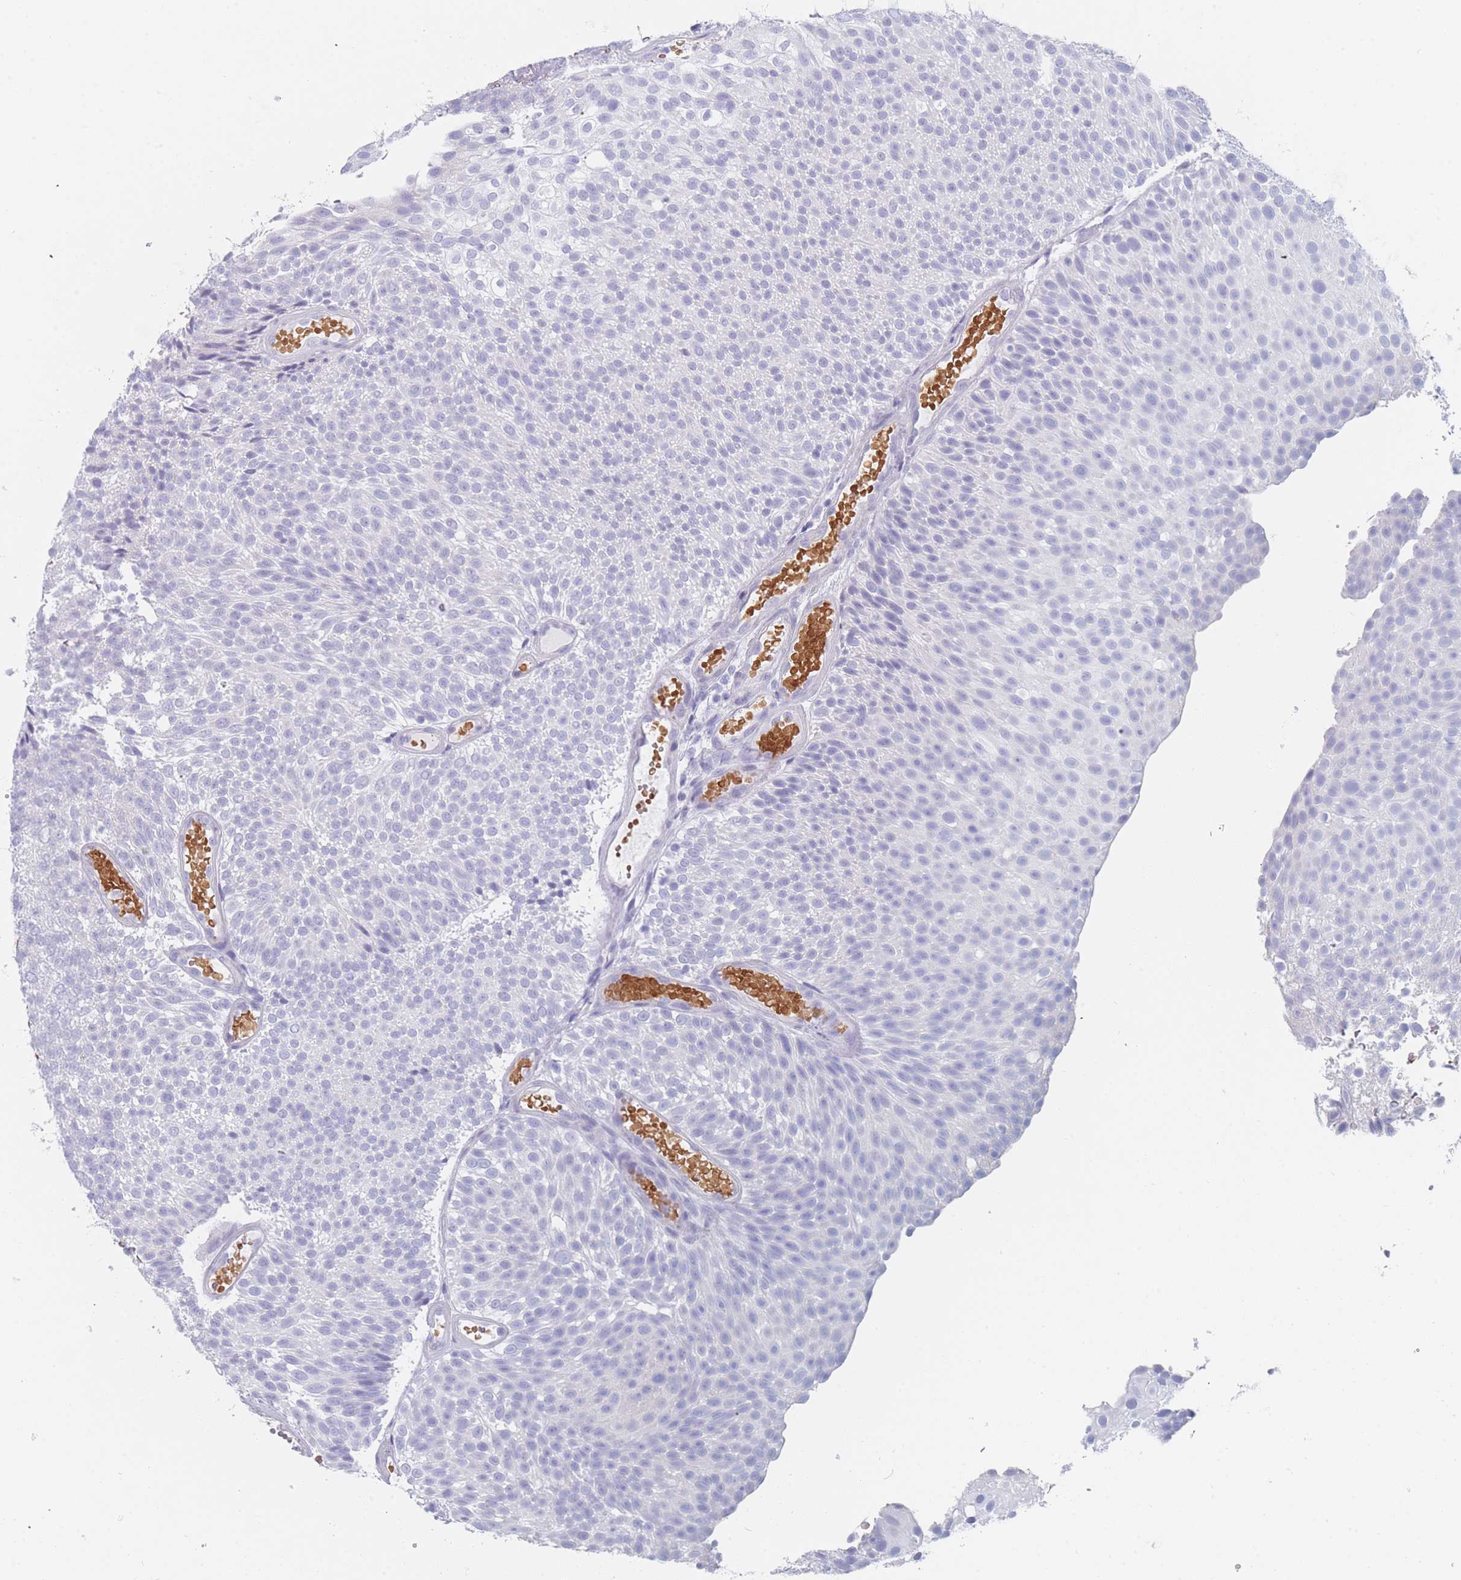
{"staining": {"intensity": "negative", "quantity": "none", "location": "none"}, "tissue": "urothelial cancer", "cell_type": "Tumor cells", "image_type": "cancer", "snomed": [{"axis": "morphology", "description": "Urothelial carcinoma, Low grade"}, {"axis": "topography", "description": "Urinary bladder"}], "caption": "This histopathology image is of urothelial cancer stained with immunohistochemistry to label a protein in brown with the nuclei are counter-stained blue. There is no positivity in tumor cells.", "gene": "OR5D16", "patient": {"sex": "male", "age": 78}}